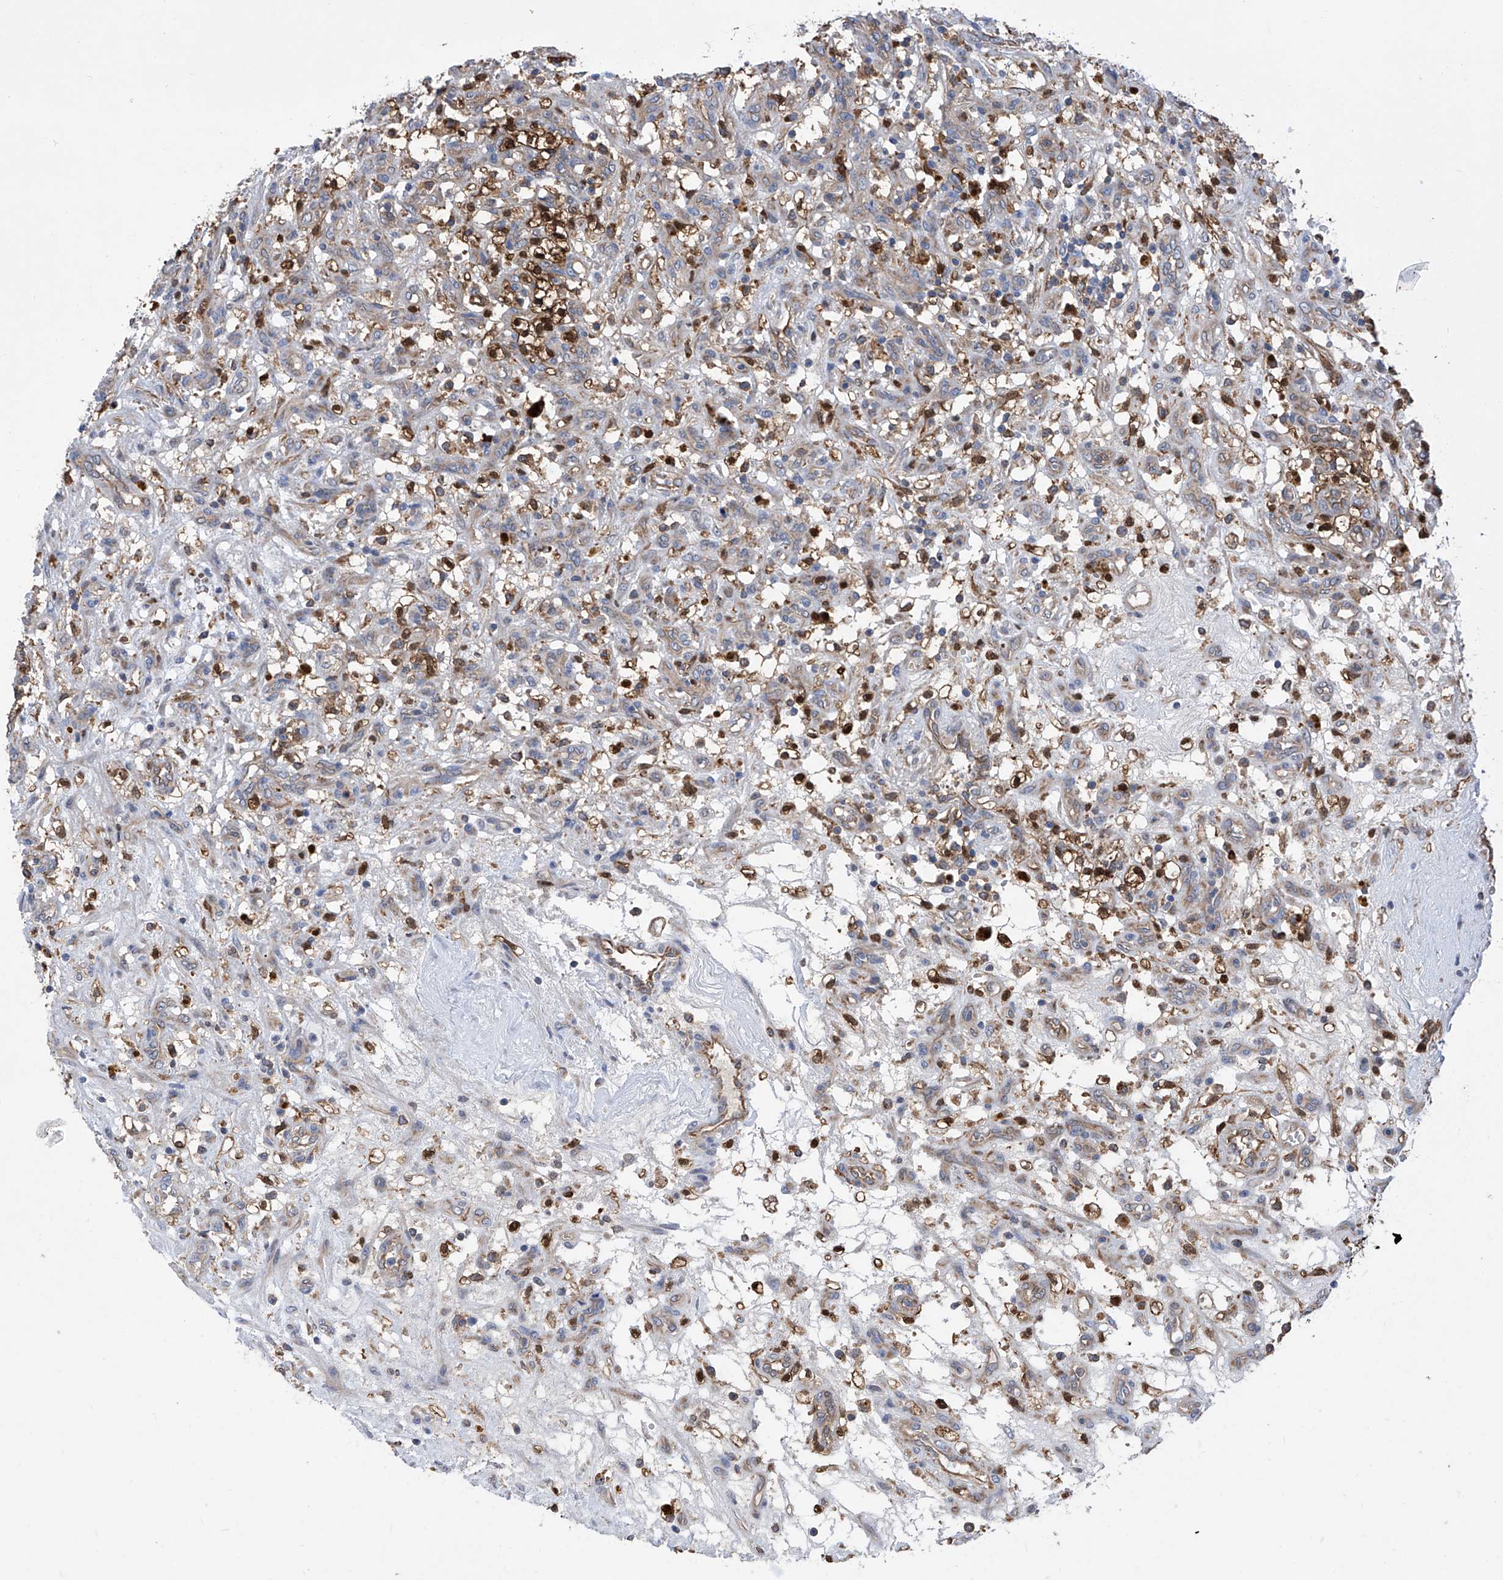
{"staining": {"intensity": "moderate", "quantity": "<25%", "location": "cytoplasmic/membranous,nuclear"}, "tissue": "renal cancer", "cell_type": "Tumor cells", "image_type": "cancer", "snomed": [{"axis": "morphology", "description": "Adenocarcinoma, NOS"}, {"axis": "topography", "description": "Kidney"}], "caption": "High-power microscopy captured an immunohistochemistry histopathology image of renal cancer (adenocarcinoma), revealing moderate cytoplasmic/membranous and nuclear positivity in about <25% of tumor cells.", "gene": "SPATA20", "patient": {"sex": "female", "age": 57}}